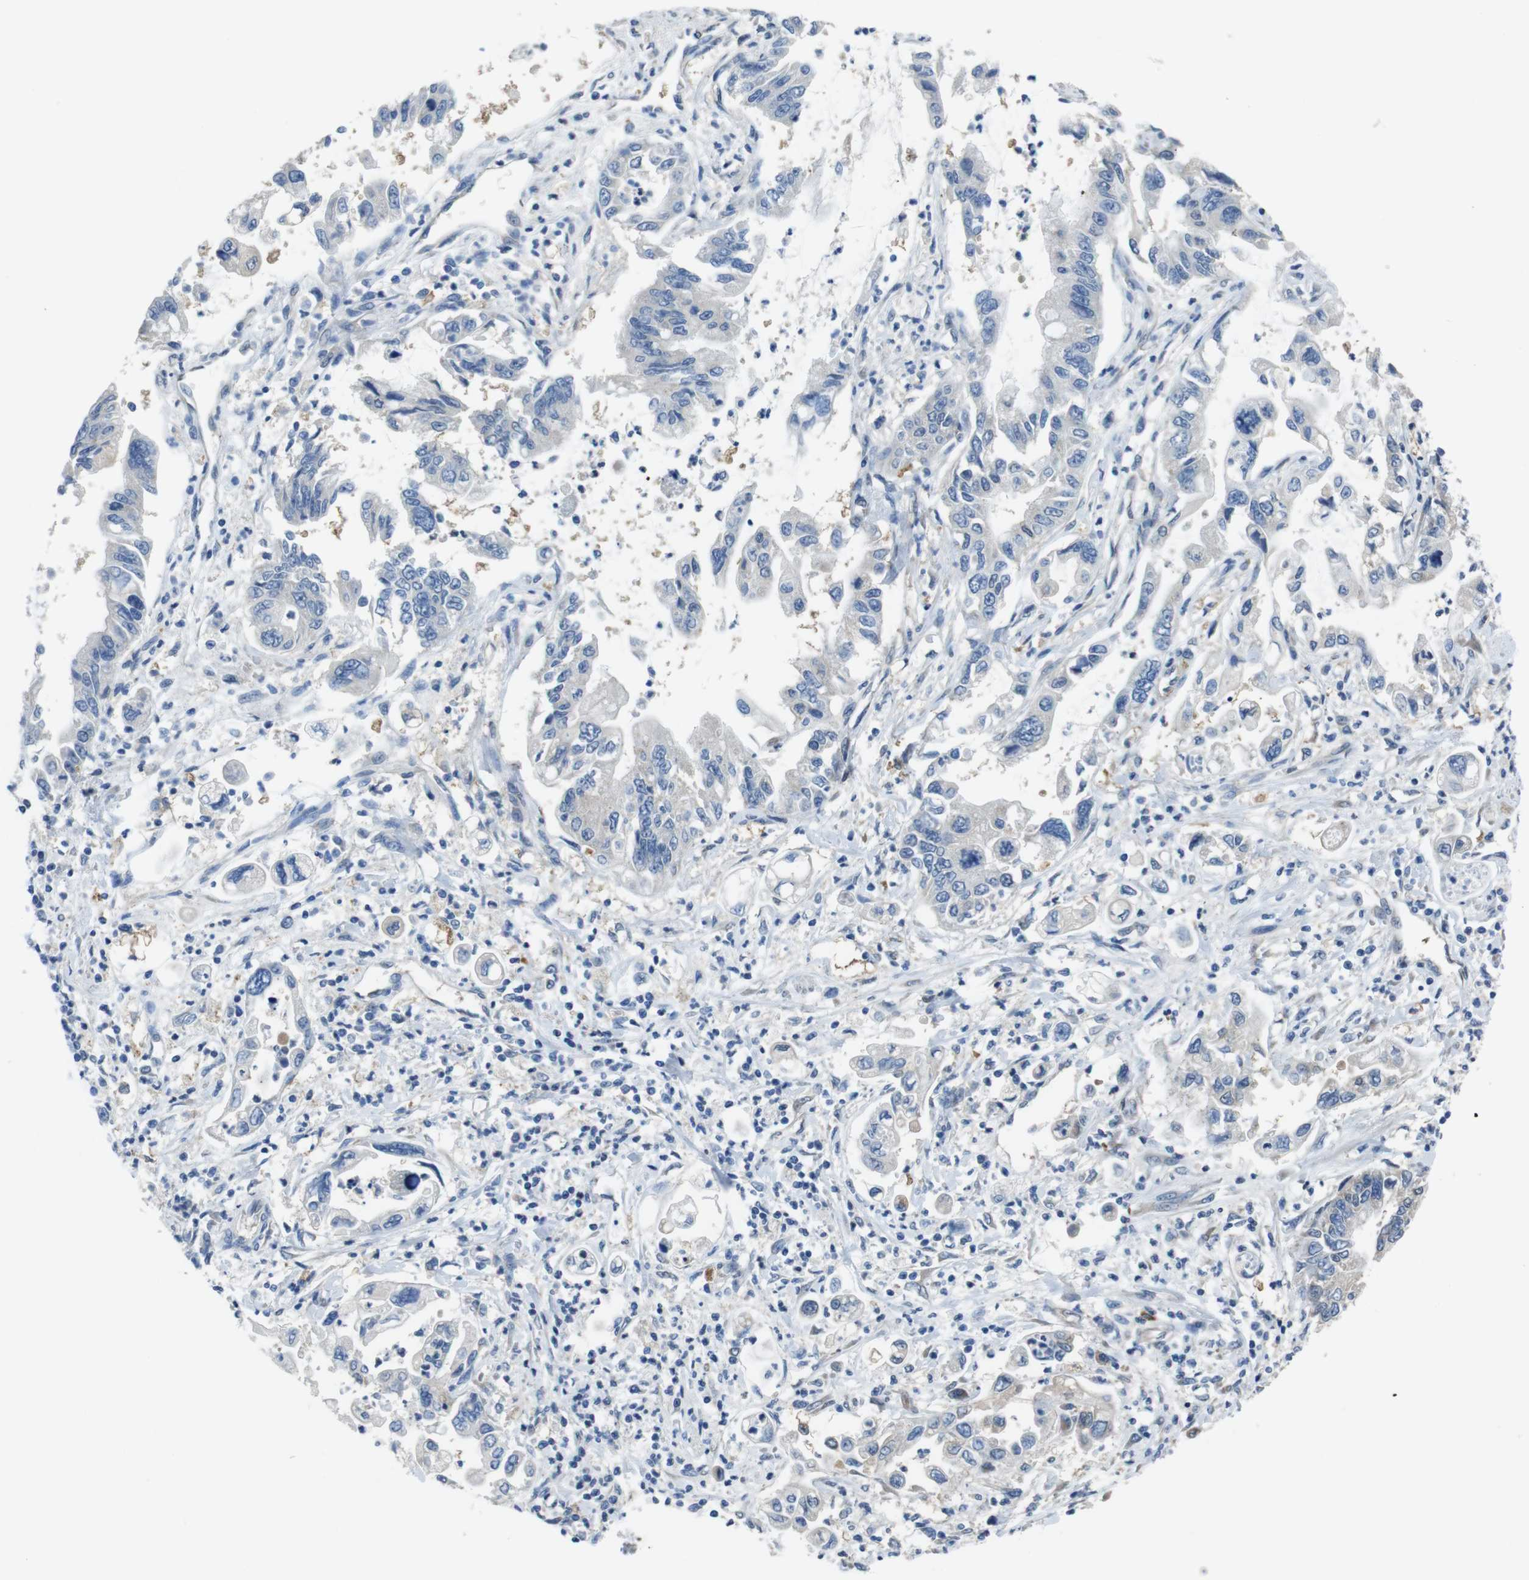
{"staining": {"intensity": "weak", "quantity": "25%-75%", "location": "cytoplasmic/membranous"}, "tissue": "pancreatic cancer", "cell_type": "Tumor cells", "image_type": "cancer", "snomed": [{"axis": "morphology", "description": "Adenocarcinoma, NOS"}, {"axis": "topography", "description": "Pancreas"}], "caption": "The histopathology image reveals staining of adenocarcinoma (pancreatic), revealing weak cytoplasmic/membranous protein staining (brown color) within tumor cells. The staining is performed using DAB (3,3'-diaminobenzidine) brown chromogen to label protein expression. The nuclei are counter-stained blue using hematoxylin.", "gene": "RAB6A", "patient": {"sex": "male", "age": 56}}